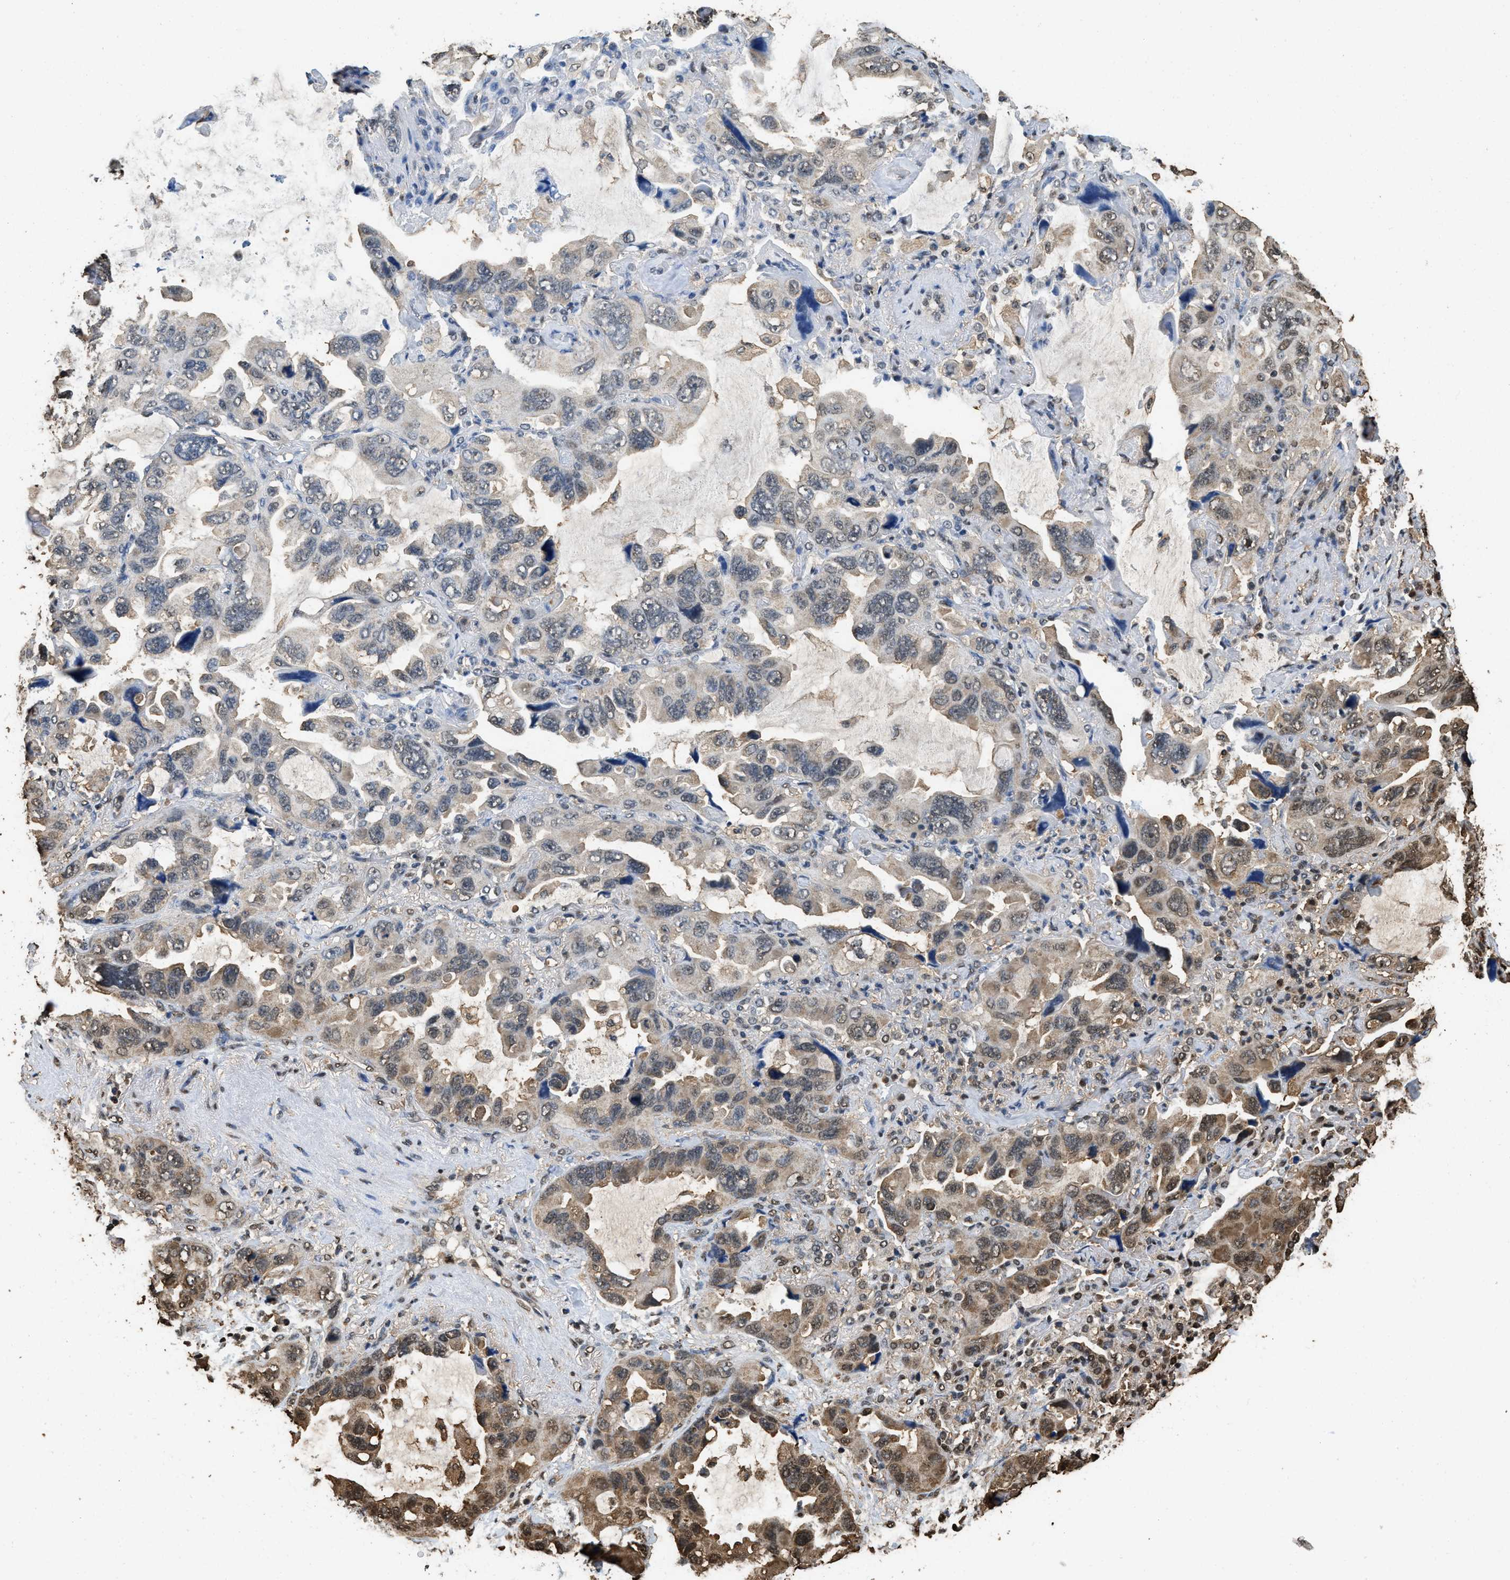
{"staining": {"intensity": "moderate", "quantity": "<25%", "location": "cytoplasmic/membranous"}, "tissue": "lung cancer", "cell_type": "Tumor cells", "image_type": "cancer", "snomed": [{"axis": "morphology", "description": "Squamous cell carcinoma, NOS"}, {"axis": "topography", "description": "Lung"}], "caption": "IHC (DAB (3,3'-diaminobenzidine)) staining of human squamous cell carcinoma (lung) exhibits moderate cytoplasmic/membranous protein staining in about <25% of tumor cells.", "gene": "GAPDH", "patient": {"sex": "female", "age": 73}}